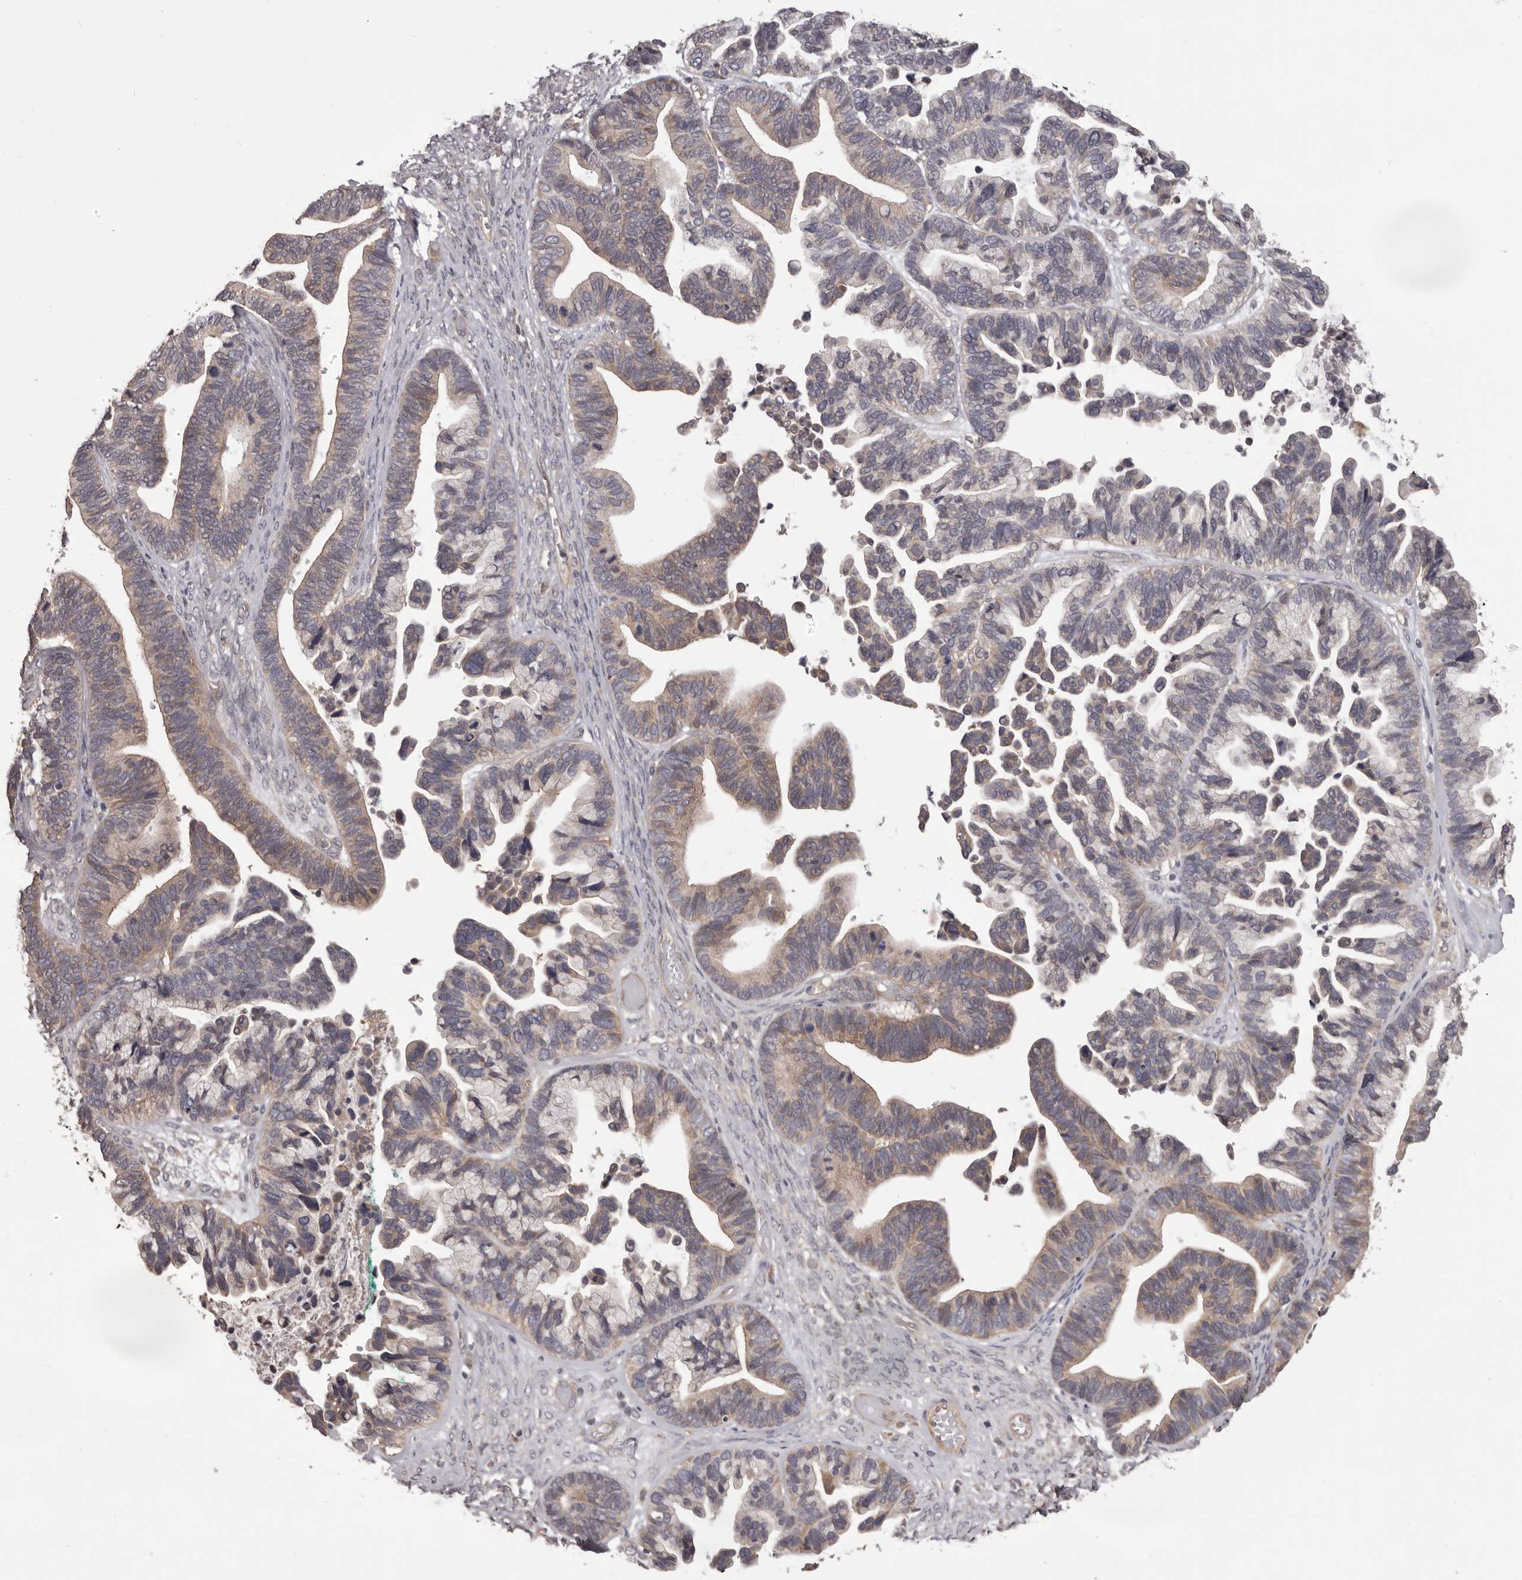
{"staining": {"intensity": "weak", "quantity": "25%-75%", "location": "cytoplasmic/membranous"}, "tissue": "ovarian cancer", "cell_type": "Tumor cells", "image_type": "cancer", "snomed": [{"axis": "morphology", "description": "Cystadenocarcinoma, serous, NOS"}, {"axis": "topography", "description": "Ovary"}], "caption": "DAB (3,3'-diaminobenzidine) immunohistochemical staining of human ovarian cancer demonstrates weak cytoplasmic/membranous protein staining in approximately 25%-75% of tumor cells.", "gene": "HRH1", "patient": {"sex": "female", "age": 56}}